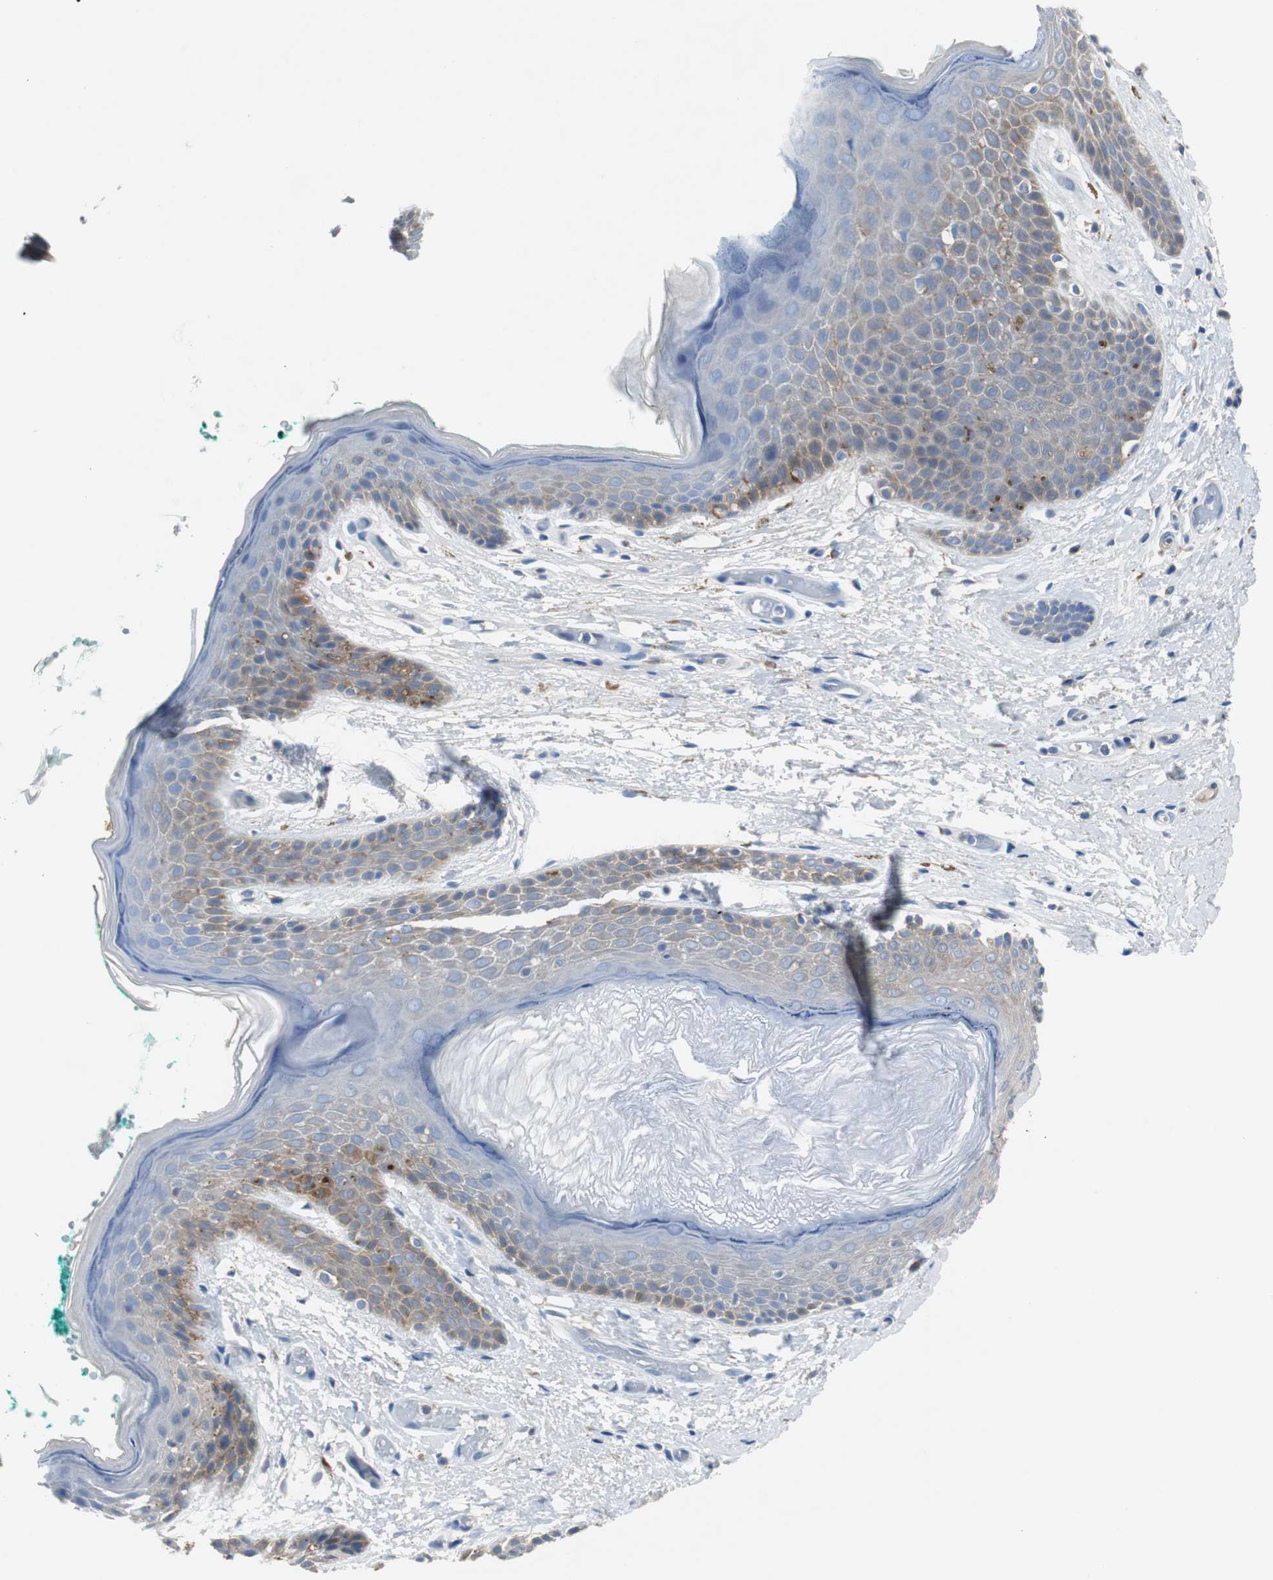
{"staining": {"intensity": "moderate", "quantity": "<25%", "location": "cytoplasmic/membranous"}, "tissue": "skin", "cell_type": "Epidermal cells", "image_type": "normal", "snomed": [{"axis": "morphology", "description": "Normal tissue, NOS"}, {"axis": "topography", "description": "Anal"}], "caption": "Unremarkable skin shows moderate cytoplasmic/membranous staining in approximately <25% of epidermal cells (IHC, brightfield microscopy, high magnification)..", "gene": "EEF2K", "patient": {"sex": "male", "age": 74}}